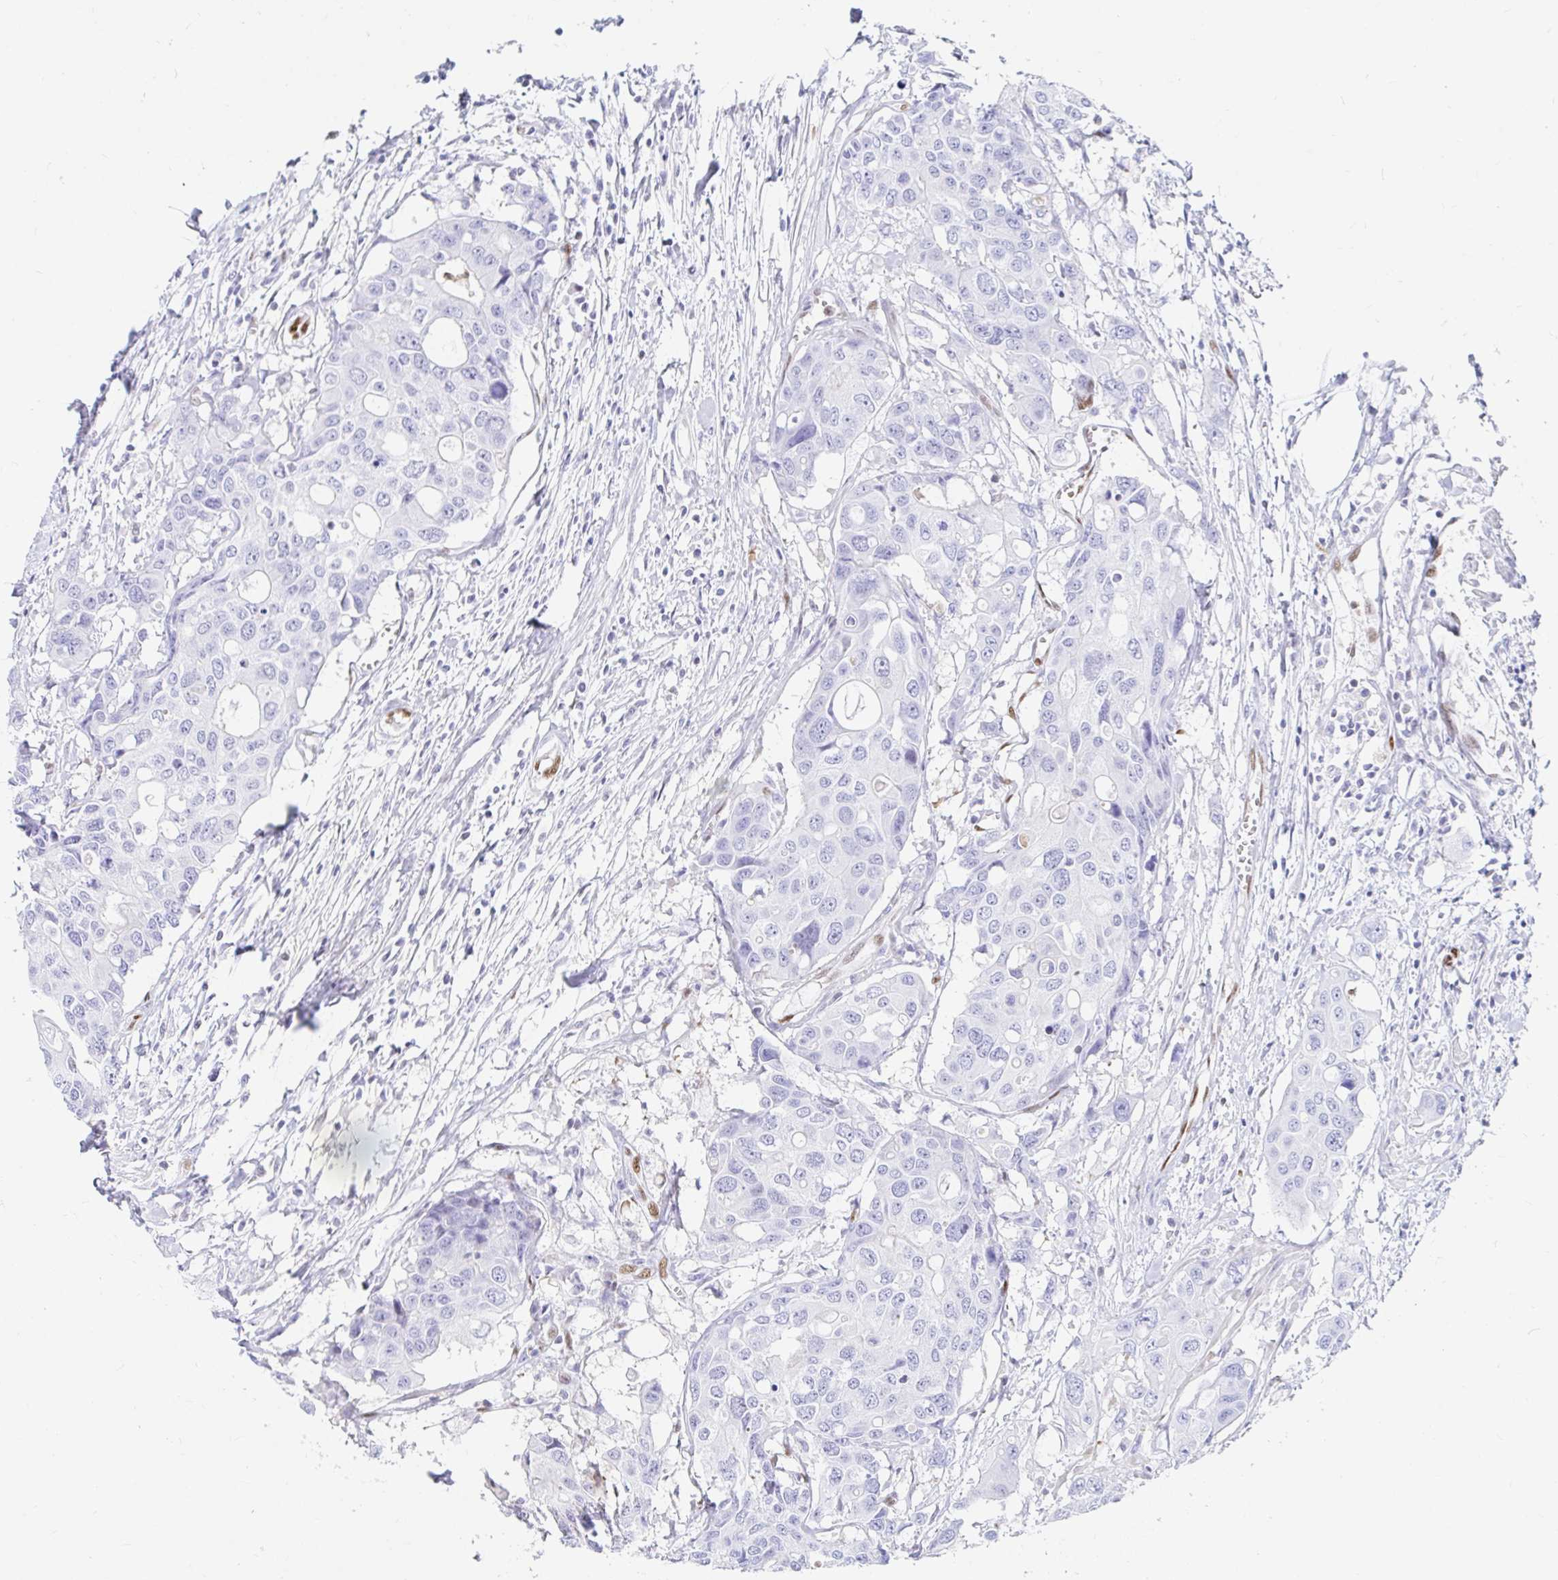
{"staining": {"intensity": "negative", "quantity": "none", "location": "none"}, "tissue": "colorectal cancer", "cell_type": "Tumor cells", "image_type": "cancer", "snomed": [{"axis": "morphology", "description": "Adenocarcinoma, NOS"}, {"axis": "topography", "description": "Colon"}], "caption": "High magnification brightfield microscopy of colorectal adenocarcinoma stained with DAB (3,3'-diaminobenzidine) (brown) and counterstained with hematoxylin (blue): tumor cells show no significant expression. The staining was performed using DAB to visualize the protein expression in brown, while the nuclei were stained in blue with hematoxylin (Magnification: 20x).", "gene": "HINFP", "patient": {"sex": "male", "age": 77}}